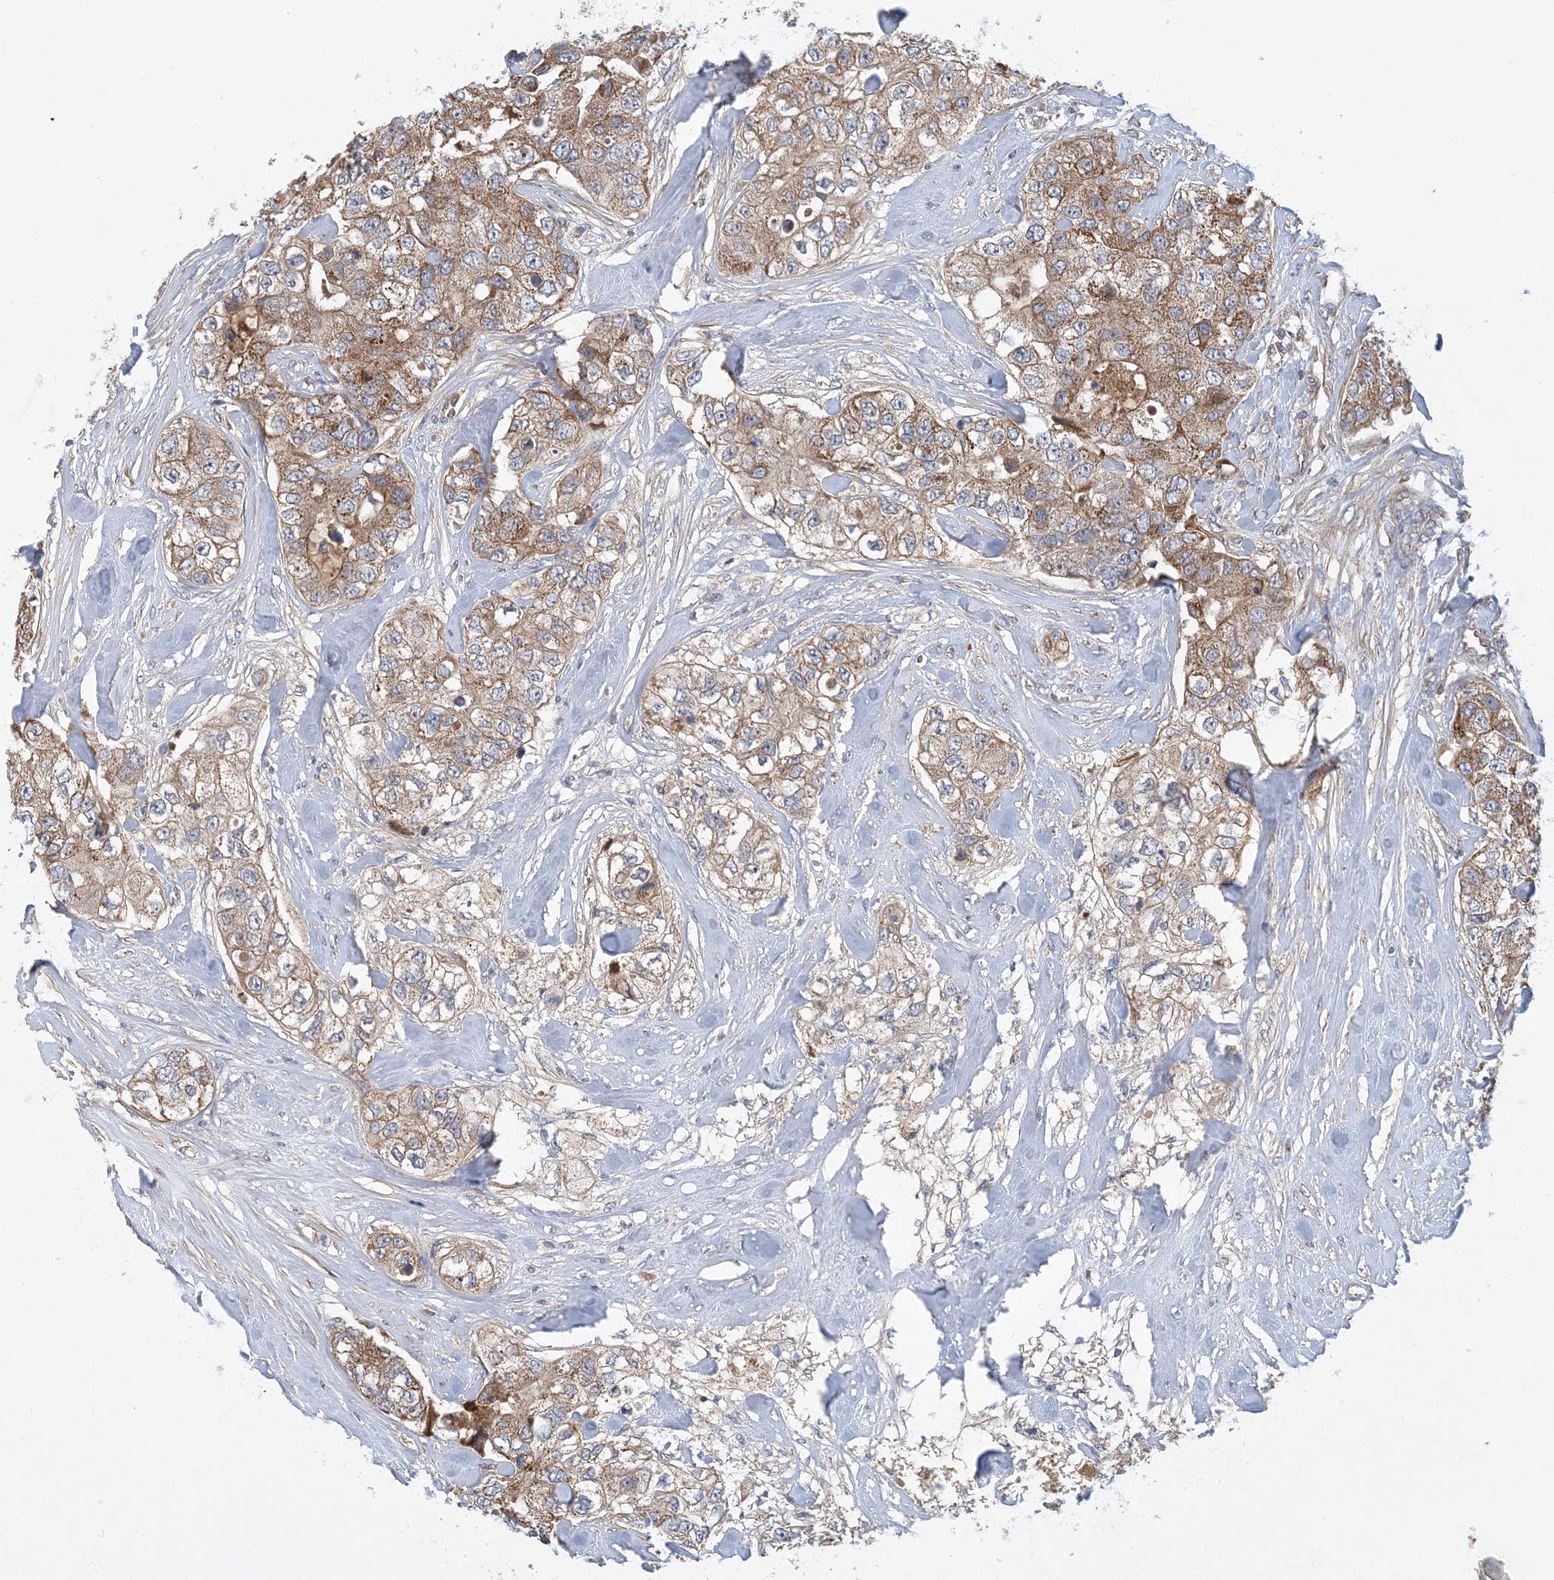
{"staining": {"intensity": "moderate", "quantity": ">75%", "location": "cytoplasmic/membranous"}, "tissue": "breast cancer", "cell_type": "Tumor cells", "image_type": "cancer", "snomed": [{"axis": "morphology", "description": "Duct carcinoma"}, {"axis": "topography", "description": "Breast"}], "caption": "Protein staining by immunohistochemistry (IHC) exhibits moderate cytoplasmic/membranous positivity in approximately >75% of tumor cells in infiltrating ductal carcinoma (breast).", "gene": "STK19", "patient": {"sex": "female", "age": 62}}